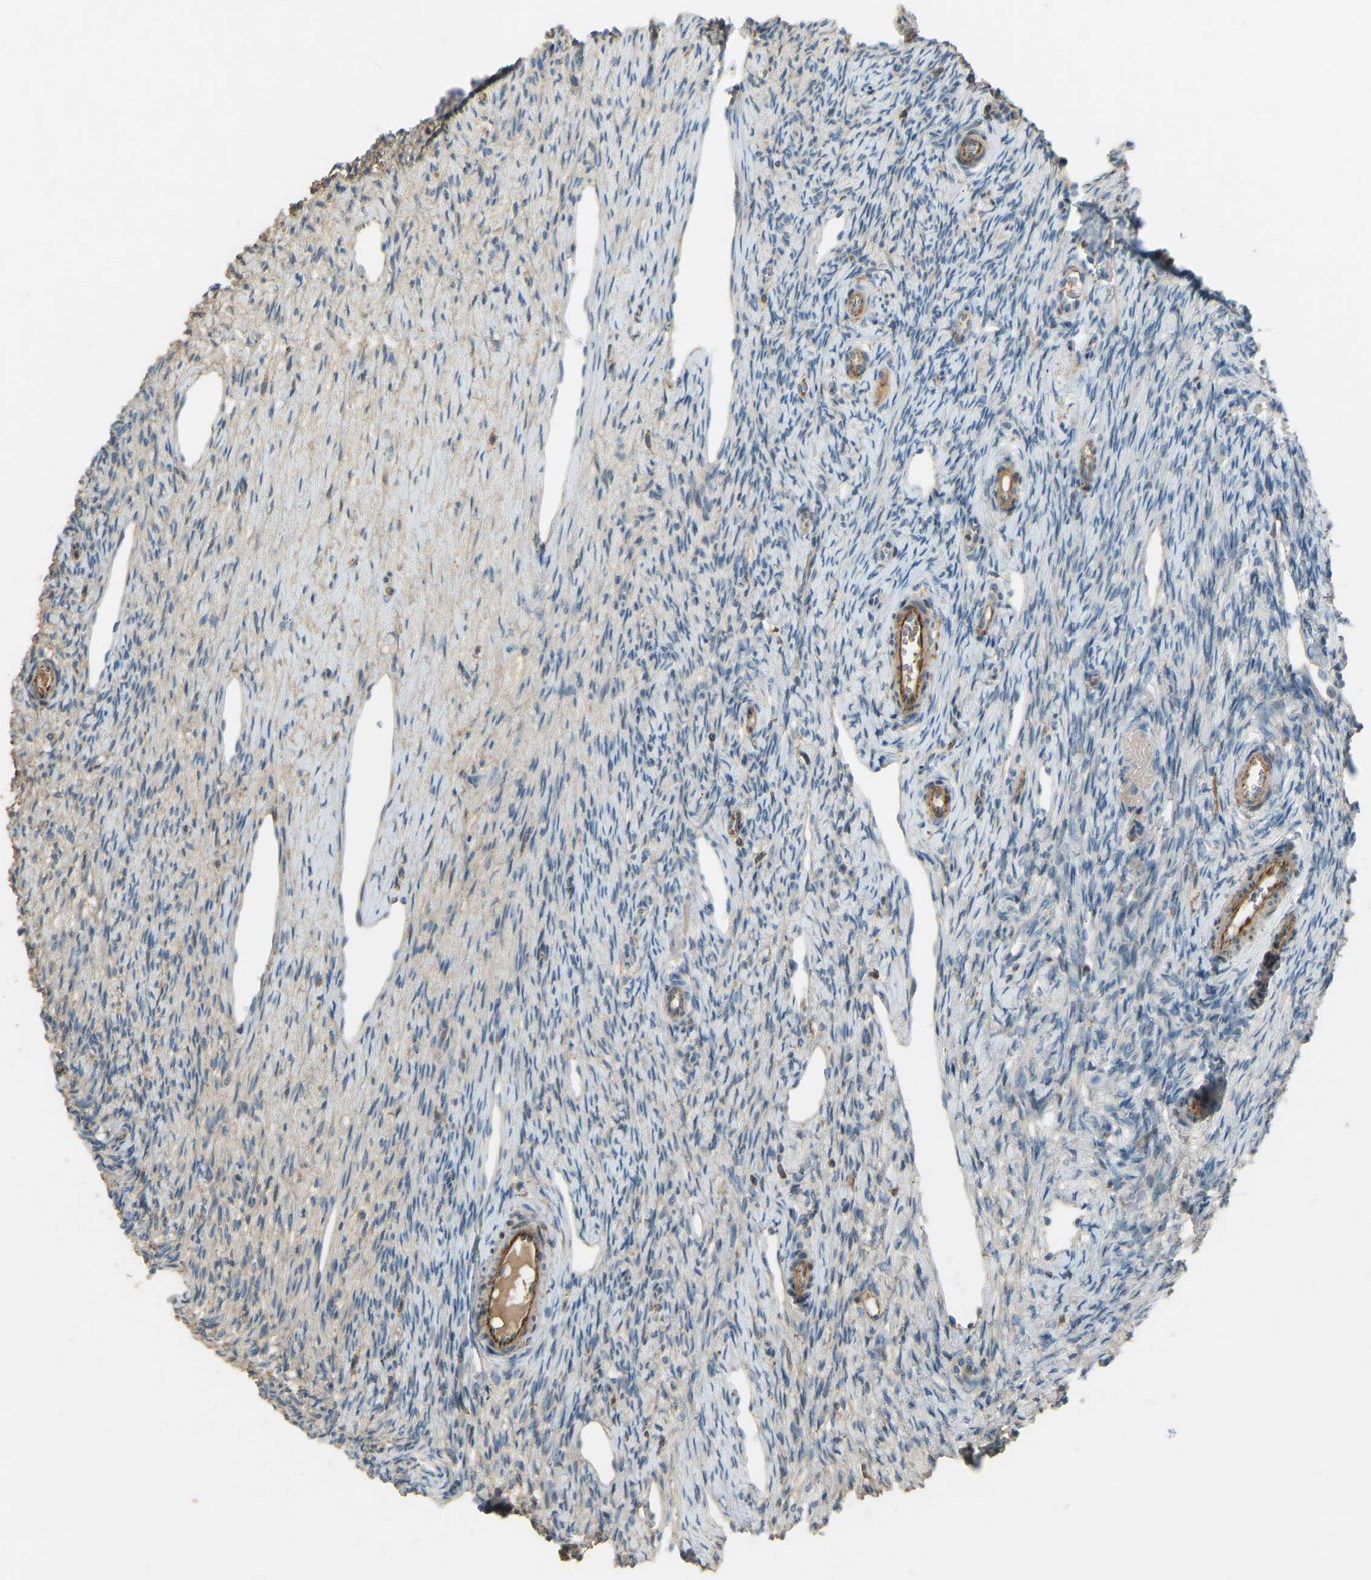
{"staining": {"intensity": "weak", "quantity": ">75%", "location": "cytoplasmic/membranous"}, "tissue": "ovary", "cell_type": "Follicle cells", "image_type": "normal", "snomed": [{"axis": "morphology", "description": "Normal tissue, NOS"}, {"axis": "topography", "description": "Ovary"}], "caption": "Normal ovary displays weak cytoplasmic/membranous expression in approximately >75% of follicle cells, visualized by immunohistochemistry.", "gene": "FBLN2", "patient": {"sex": "female", "age": 33}}